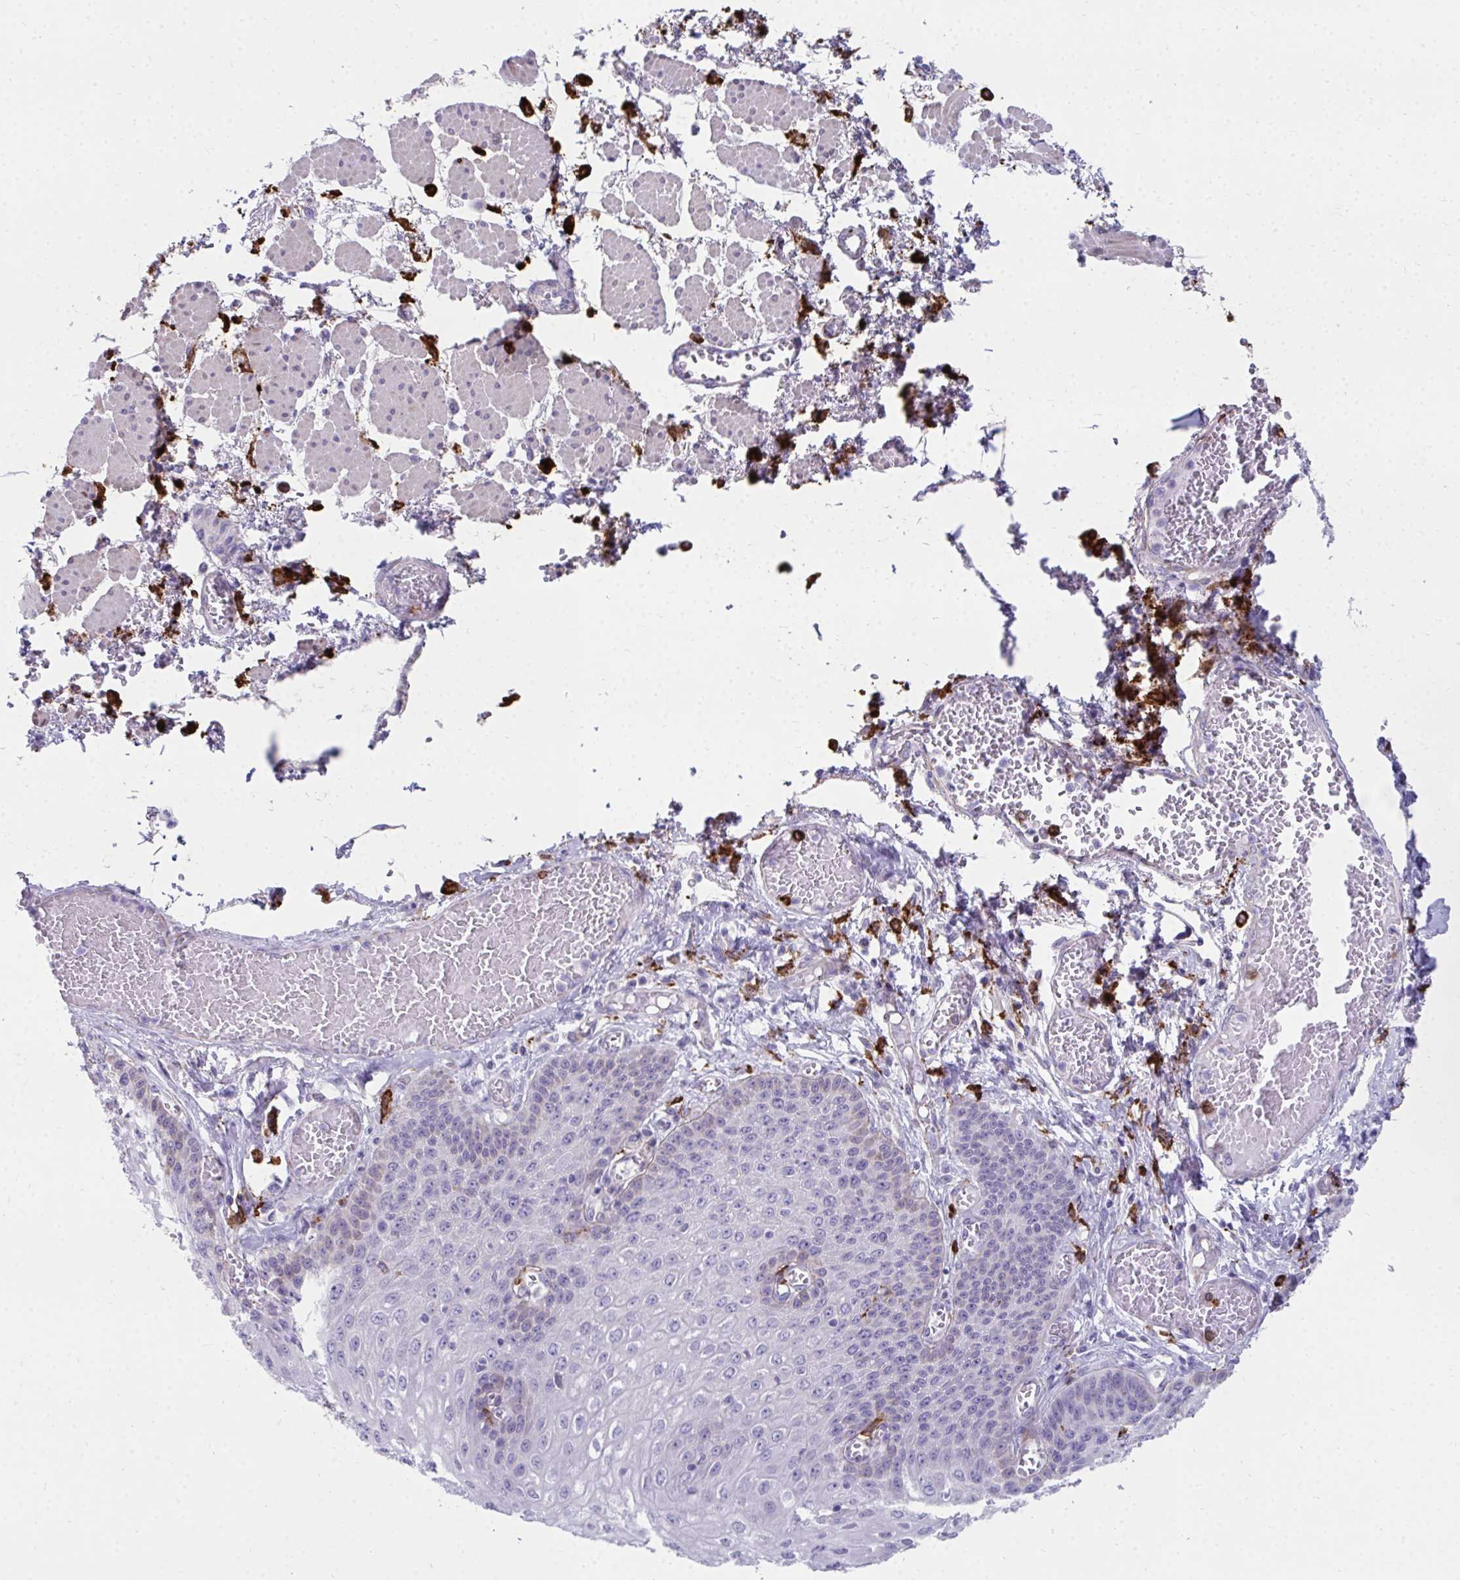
{"staining": {"intensity": "negative", "quantity": "none", "location": "none"}, "tissue": "esophagus", "cell_type": "Squamous epithelial cells", "image_type": "normal", "snomed": [{"axis": "morphology", "description": "Normal tissue, NOS"}, {"axis": "morphology", "description": "Adenocarcinoma, NOS"}, {"axis": "topography", "description": "Esophagus"}], "caption": "High power microscopy histopathology image of an IHC micrograph of benign esophagus, revealing no significant staining in squamous epithelial cells.", "gene": "CD163", "patient": {"sex": "male", "age": 81}}